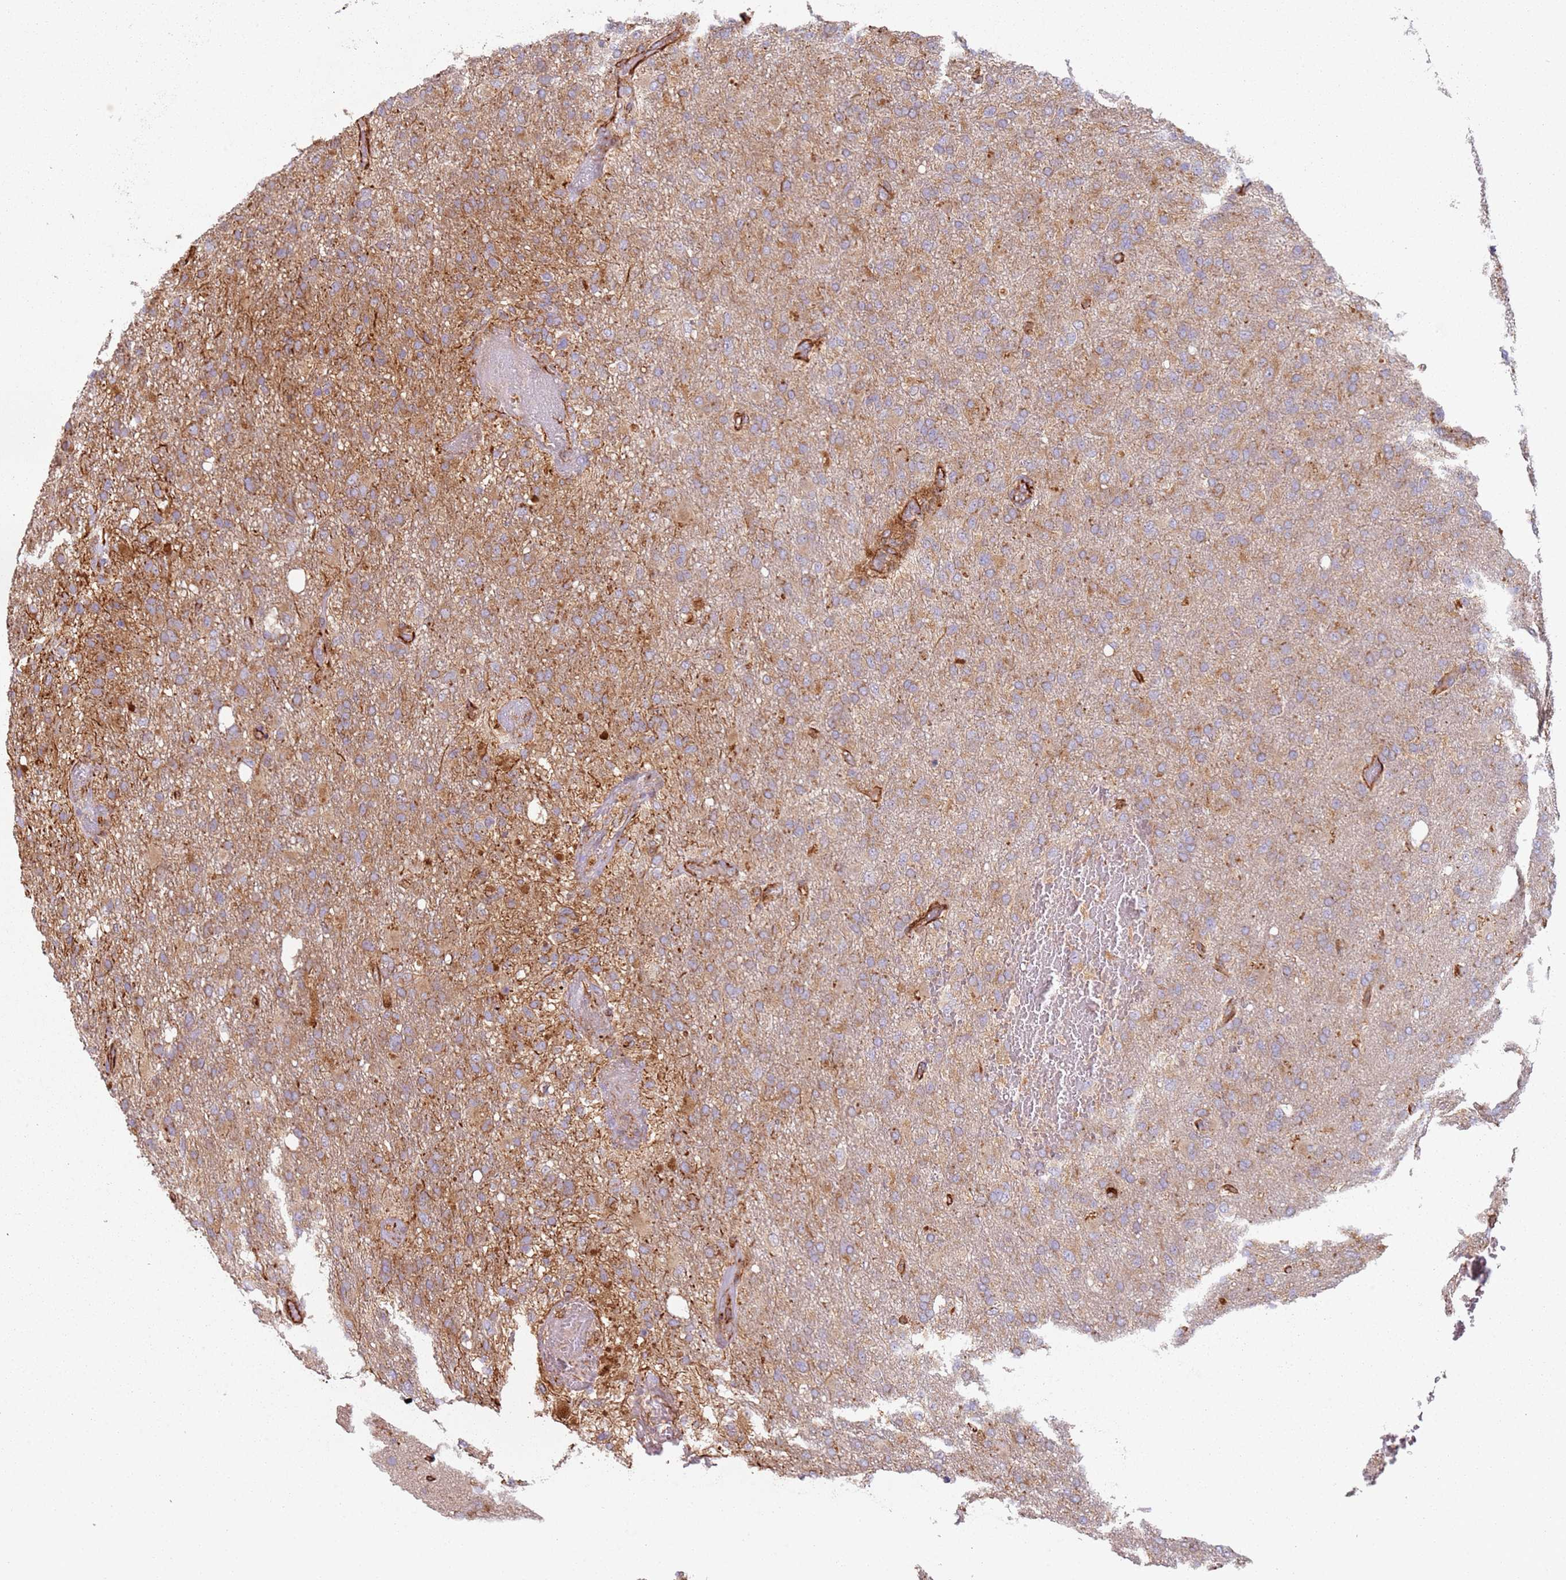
{"staining": {"intensity": "moderate", "quantity": ">75%", "location": "cytoplasmic/membranous"}, "tissue": "glioma", "cell_type": "Tumor cells", "image_type": "cancer", "snomed": [{"axis": "morphology", "description": "Glioma, malignant, High grade"}, {"axis": "topography", "description": "Brain"}], "caption": "The image demonstrates a brown stain indicating the presence of a protein in the cytoplasmic/membranous of tumor cells in glioma.", "gene": "SNAPIN", "patient": {"sex": "female", "age": 74}}